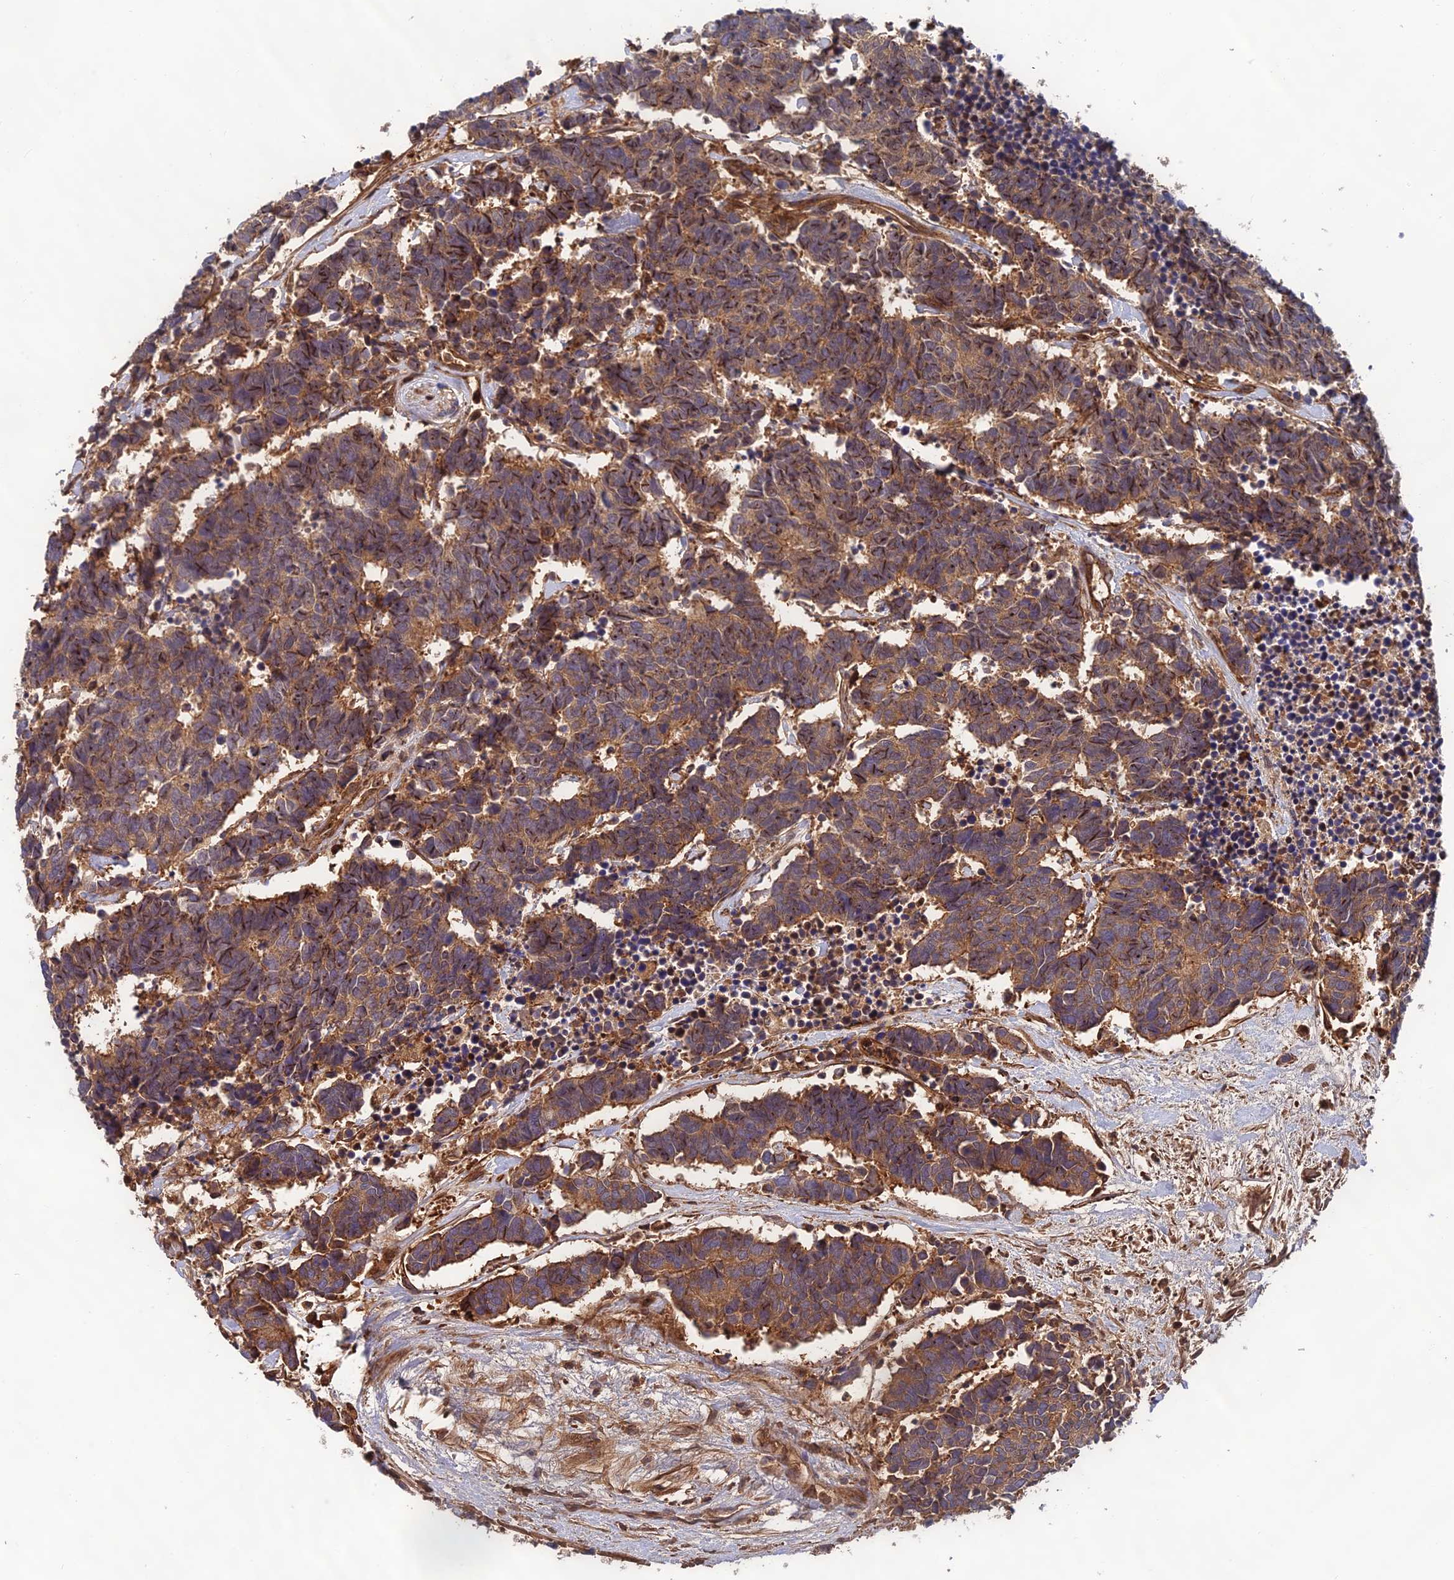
{"staining": {"intensity": "strong", "quantity": "25%-75%", "location": "cytoplasmic/membranous,nuclear"}, "tissue": "carcinoid", "cell_type": "Tumor cells", "image_type": "cancer", "snomed": [{"axis": "morphology", "description": "Carcinoma, NOS"}, {"axis": "morphology", "description": "Carcinoid, malignant, NOS"}, {"axis": "topography", "description": "Urinary bladder"}], "caption": "A high-resolution micrograph shows IHC staining of carcinoma, which displays strong cytoplasmic/membranous and nuclear expression in about 25%-75% of tumor cells.", "gene": "OSBPL1A", "patient": {"sex": "male", "age": 57}}